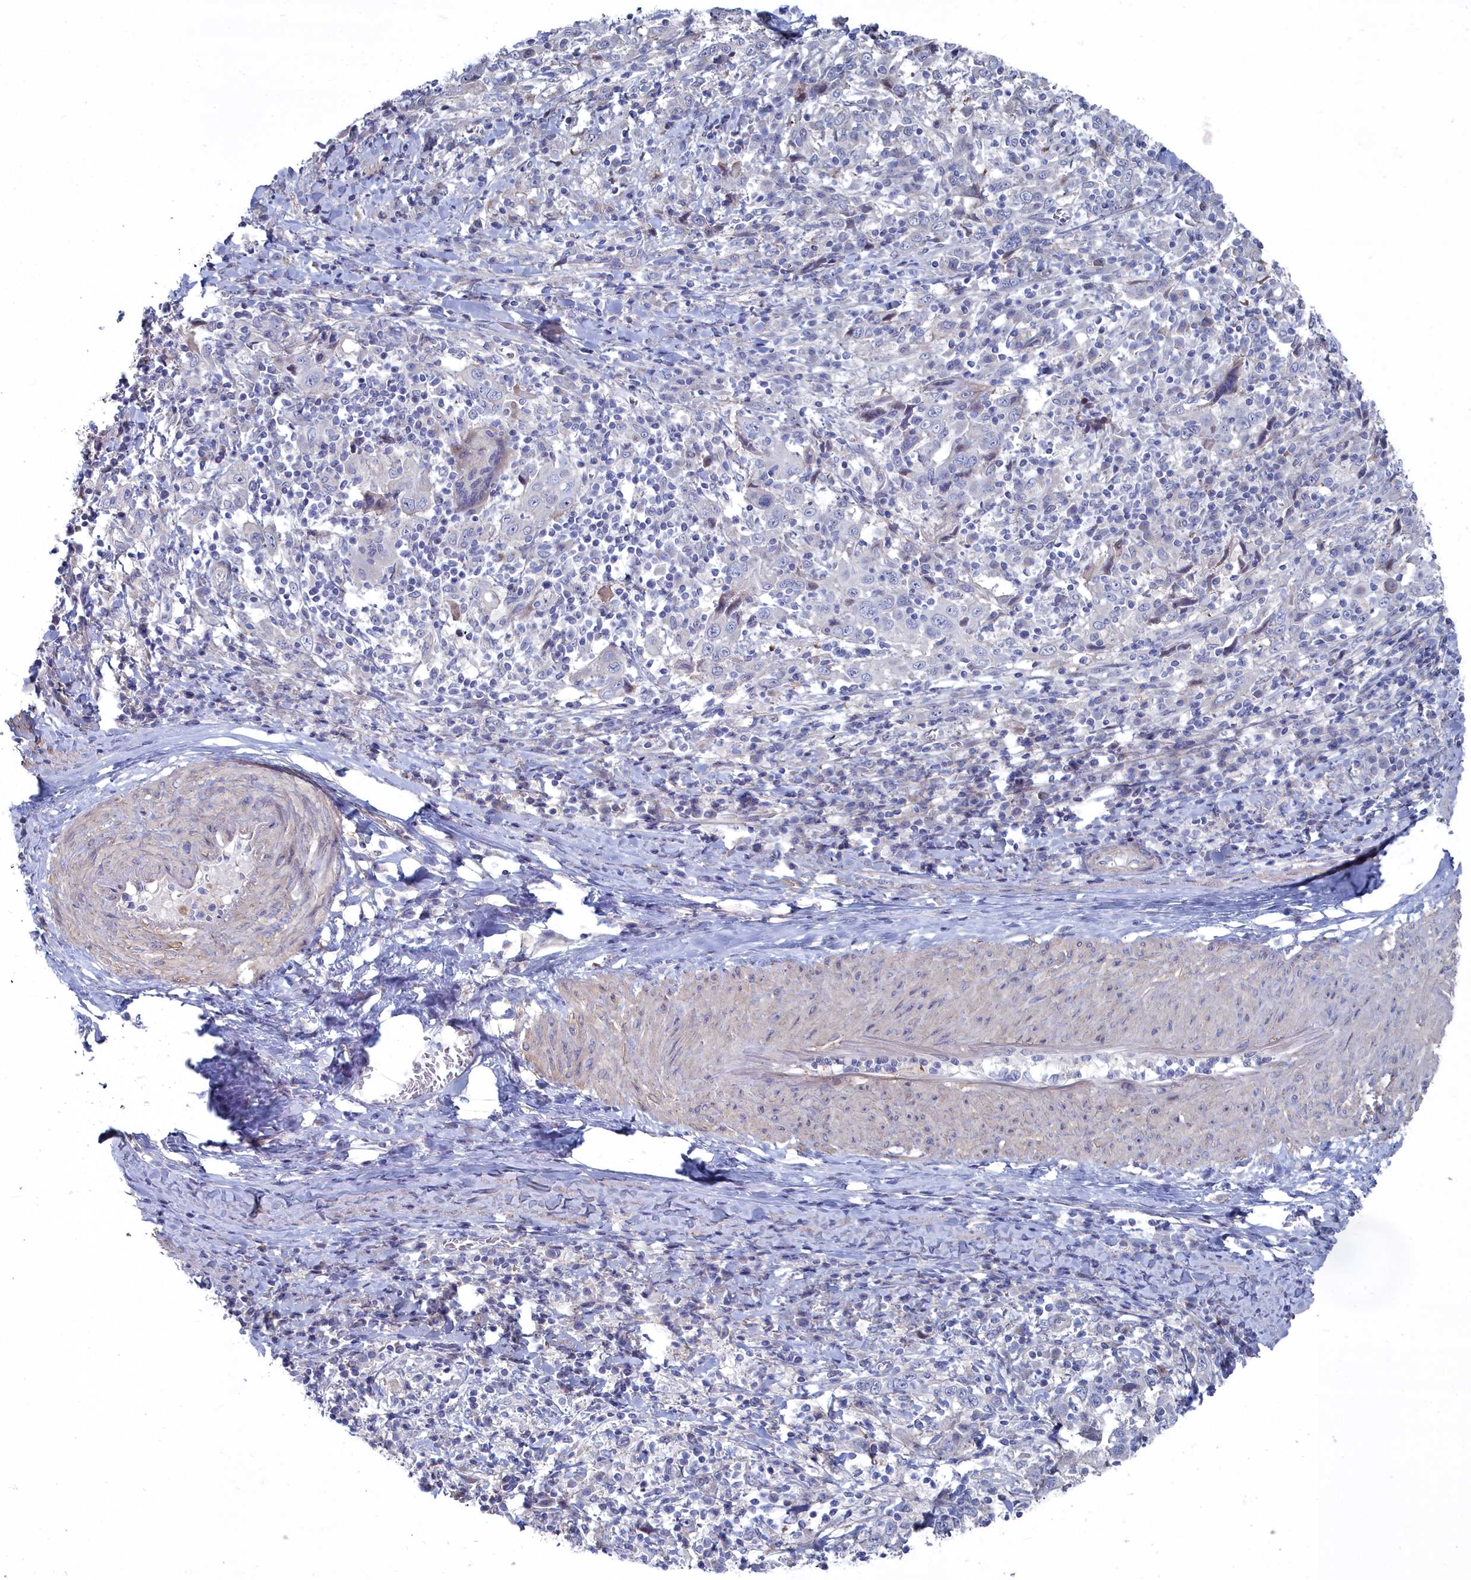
{"staining": {"intensity": "moderate", "quantity": "<25%", "location": "cytoplasmic/membranous"}, "tissue": "cervical cancer", "cell_type": "Tumor cells", "image_type": "cancer", "snomed": [{"axis": "morphology", "description": "Squamous cell carcinoma, NOS"}, {"axis": "topography", "description": "Cervix"}], "caption": "A brown stain labels moderate cytoplasmic/membranous staining of a protein in human cervical squamous cell carcinoma tumor cells. (Brightfield microscopy of DAB IHC at high magnification).", "gene": "SHISAL2A", "patient": {"sex": "female", "age": 46}}